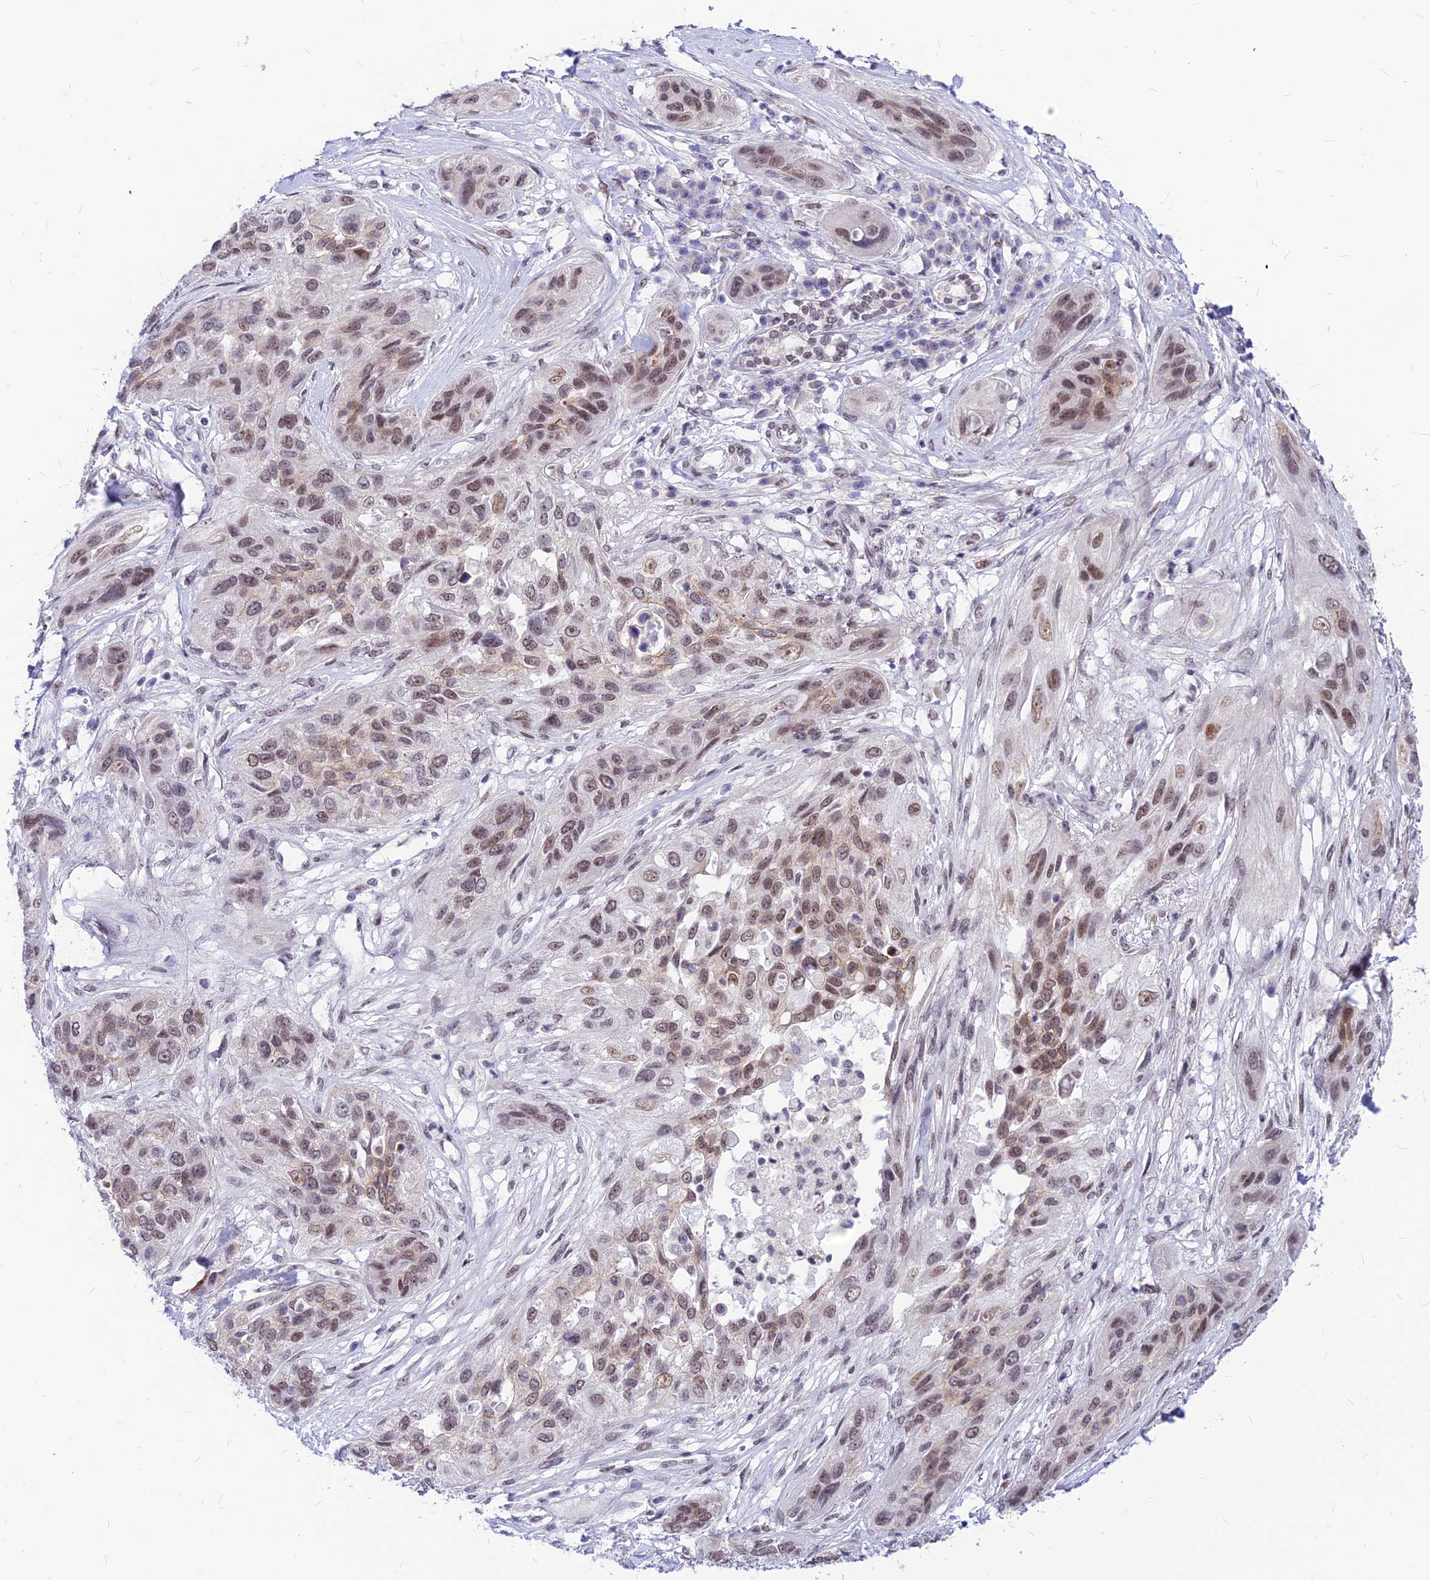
{"staining": {"intensity": "moderate", "quantity": ">75%", "location": "nuclear"}, "tissue": "lung cancer", "cell_type": "Tumor cells", "image_type": "cancer", "snomed": [{"axis": "morphology", "description": "Squamous cell carcinoma, NOS"}, {"axis": "topography", "description": "Lung"}], "caption": "A medium amount of moderate nuclear expression is identified in about >75% of tumor cells in lung squamous cell carcinoma tissue.", "gene": "KCTD13", "patient": {"sex": "female", "age": 70}}